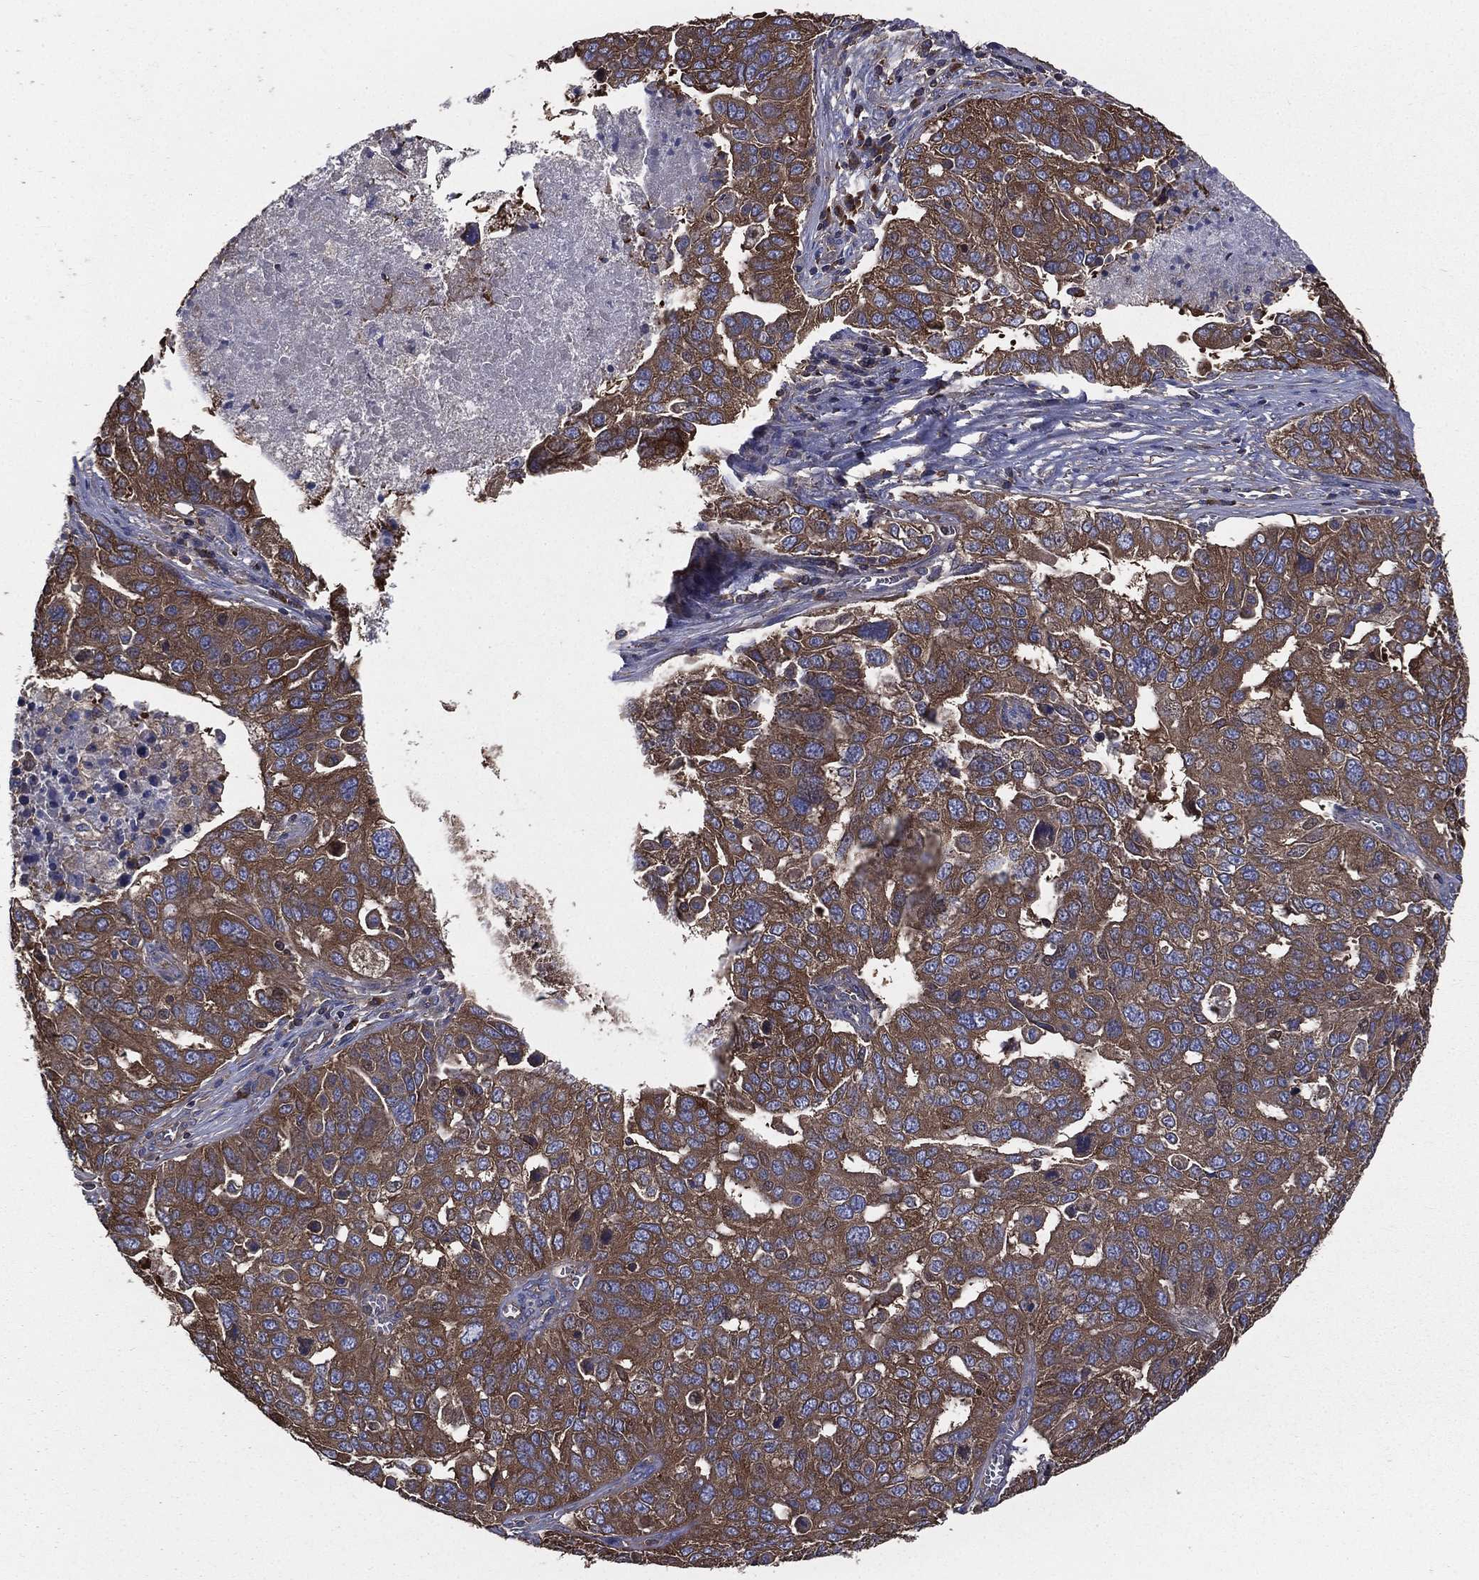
{"staining": {"intensity": "strong", "quantity": ">75%", "location": "cytoplasmic/membranous"}, "tissue": "ovarian cancer", "cell_type": "Tumor cells", "image_type": "cancer", "snomed": [{"axis": "morphology", "description": "Carcinoma, endometroid"}, {"axis": "topography", "description": "Soft tissue"}, {"axis": "topography", "description": "Ovary"}], "caption": "There is high levels of strong cytoplasmic/membranous expression in tumor cells of ovarian cancer, as demonstrated by immunohistochemical staining (brown color).", "gene": "SARS1", "patient": {"sex": "female", "age": 52}}